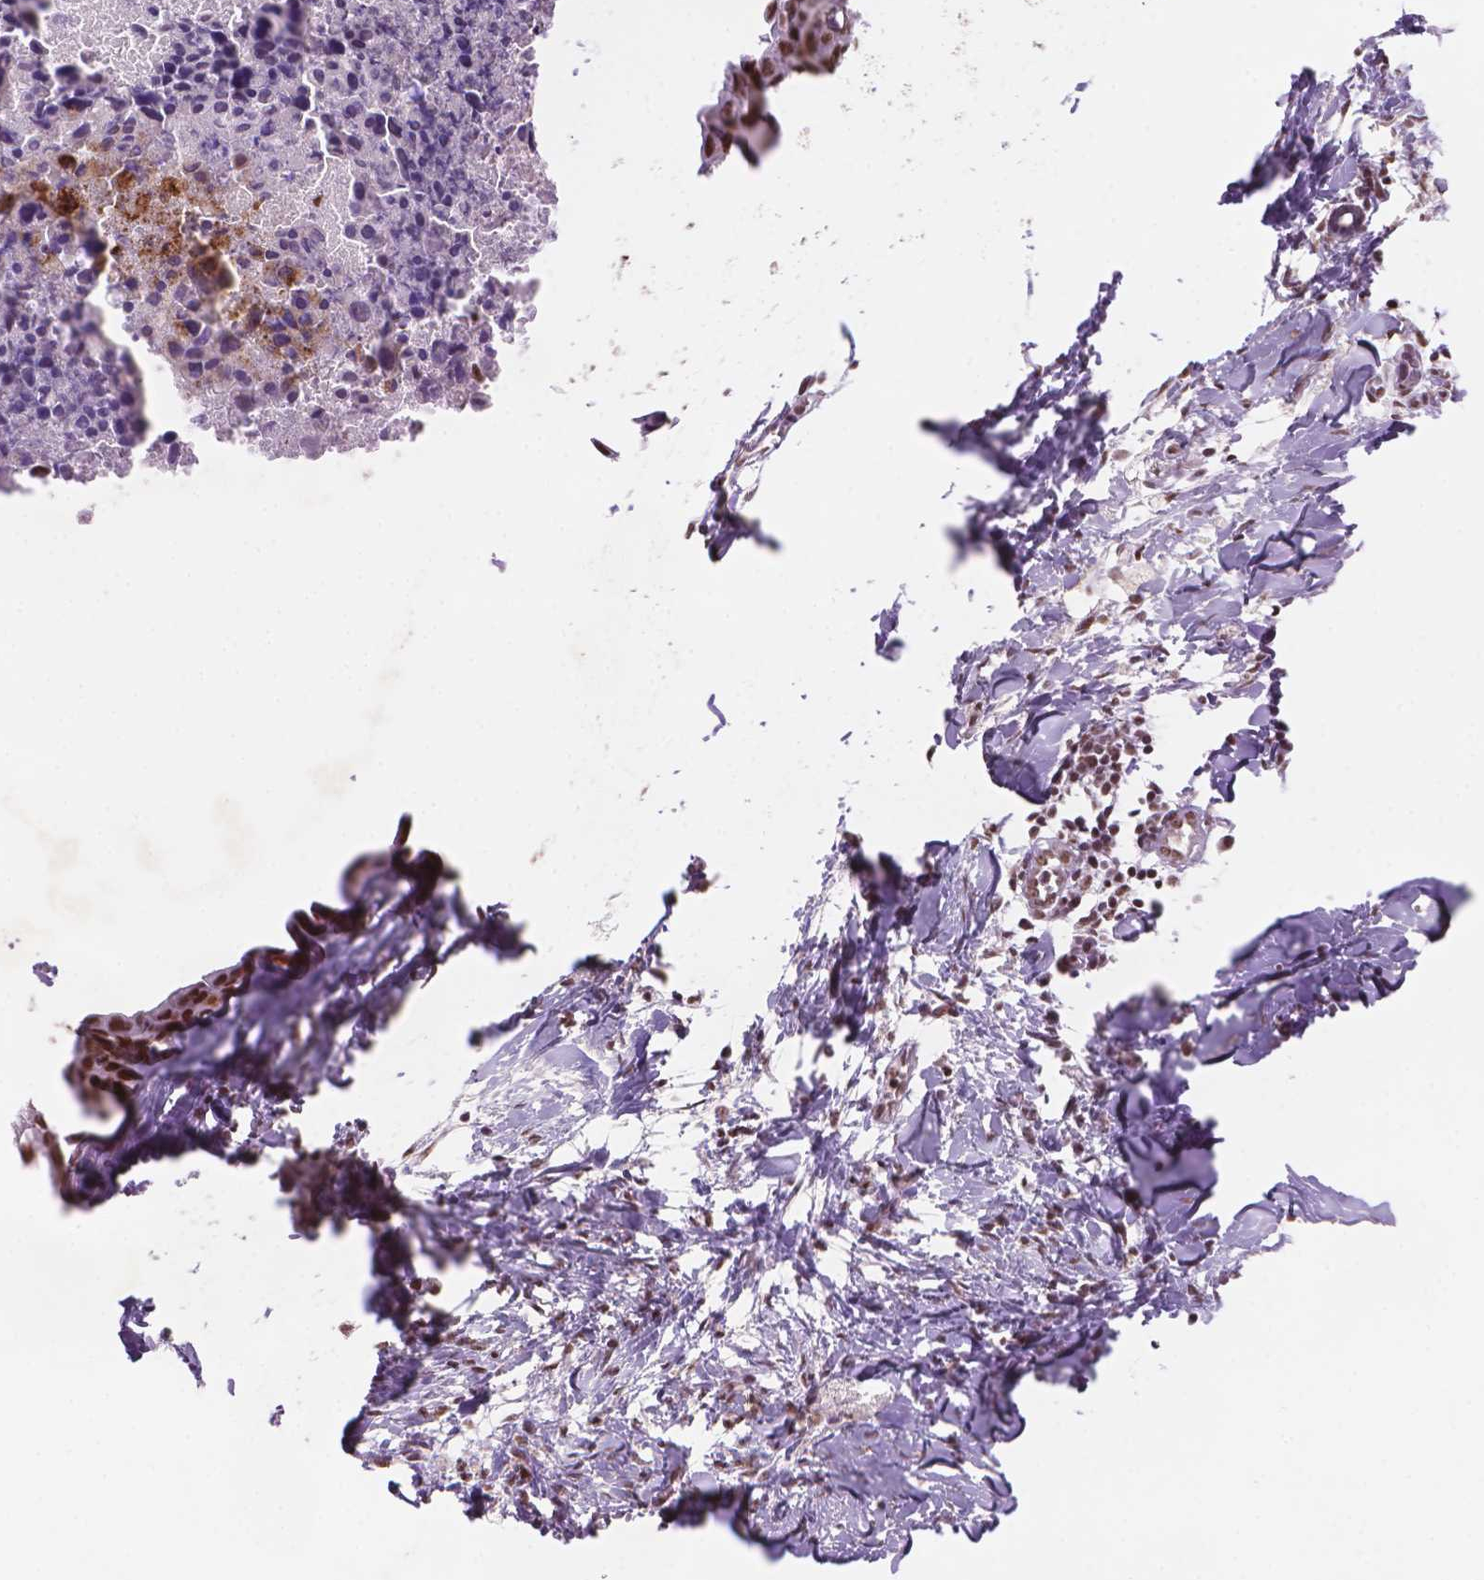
{"staining": {"intensity": "moderate", "quantity": ">75%", "location": "nuclear"}, "tissue": "breast cancer", "cell_type": "Tumor cells", "image_type": "cancer", "snomed": [{"axis": "morphology", "description": "Duct carcinoma"}, {"axis": "topography", "description": "Breast"}], "caption": "A histopathology image showing moderate nuclear staining in about >75% of tumor cells in breast infiltrating ductal carcinoma, as visualized by brown immunohistochemical staining.", "gene": "RPA4", "patient": {"sex": "female", "age": 38}}